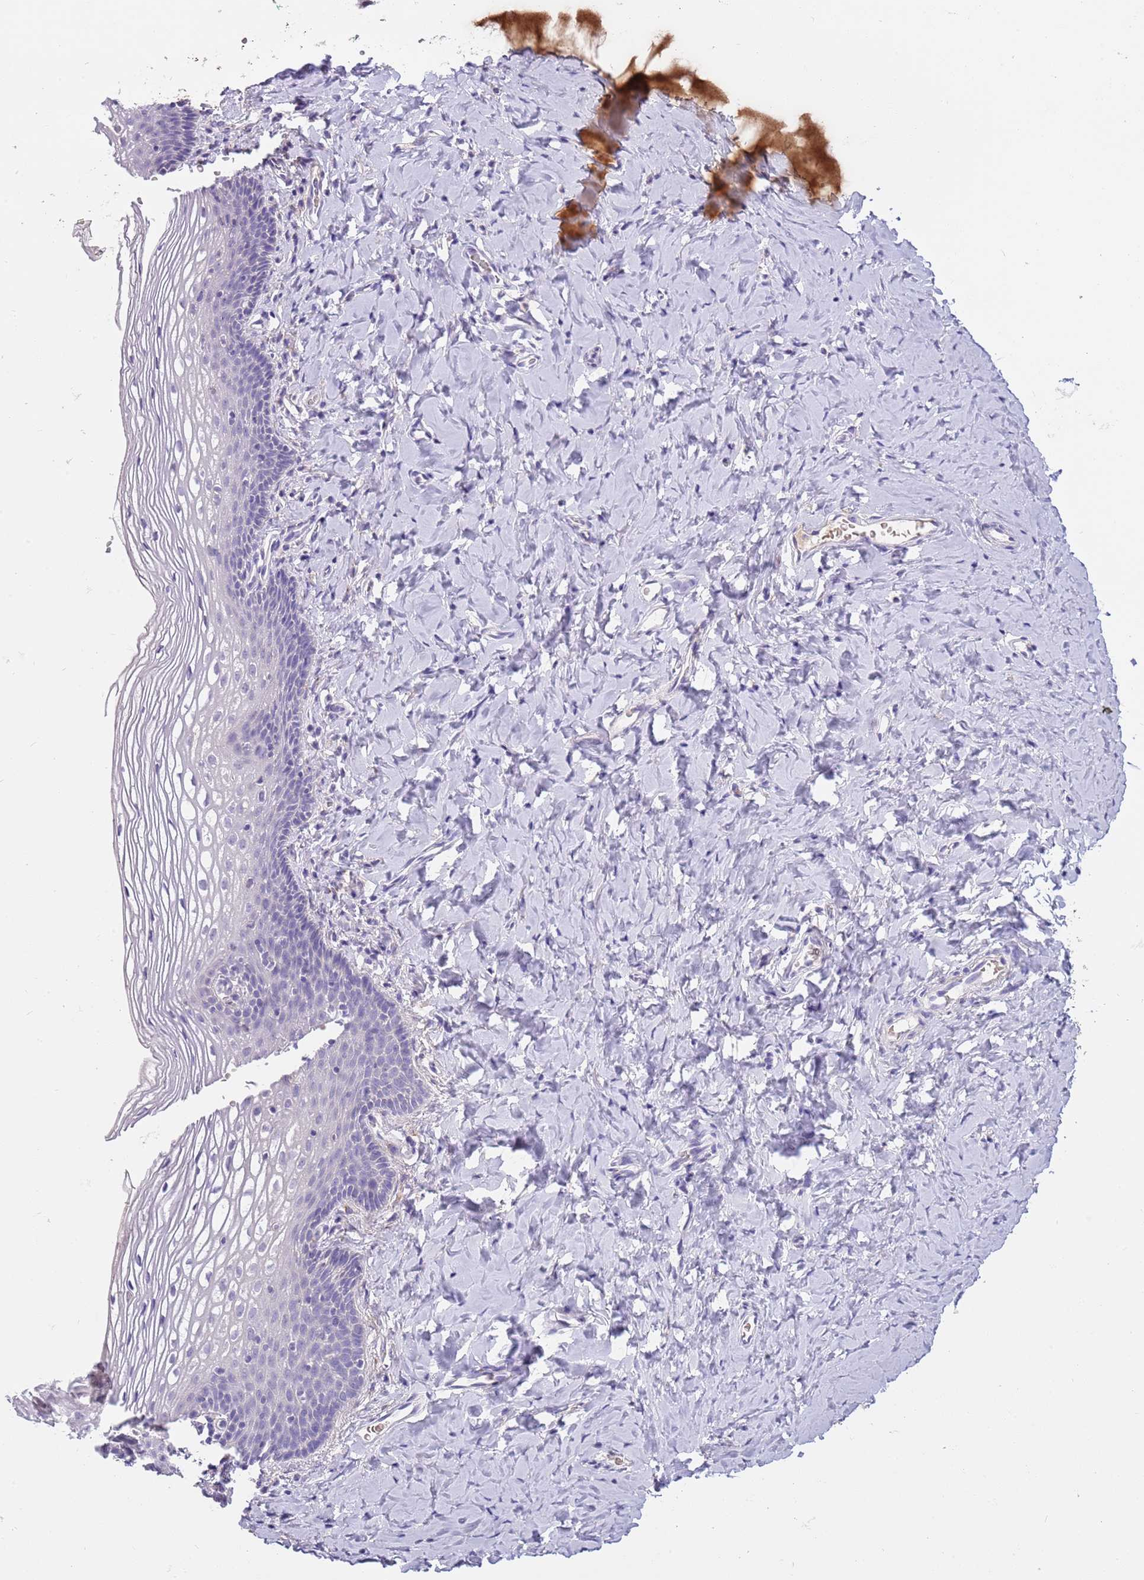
{"staining": {"intensity": "negative", "quantity": "none", "location": "none"}, "tissue": "vagina", "cell_type": "Squamous epithelial cells", "image_type": "normal", "snomed": [{"axis": "morphology", "description": "Normal tissue, NOS"}, {"axis": "topography", "description": "Vagina"}], "caption": "Immunohistochemistry (IHC) image of unremarkable vagina stained for a protein (brown), which shows no expression in squamous epithelial cells. The staining was performed using DAB (3,3'-diaminobenzidine) to visualize the protein expression in brown, while the nuclei were stained in blue with hematoxylin (Magnification: 20x).", "gene": "CFAP73", "patient": {"sex": "female", "age": 60}}